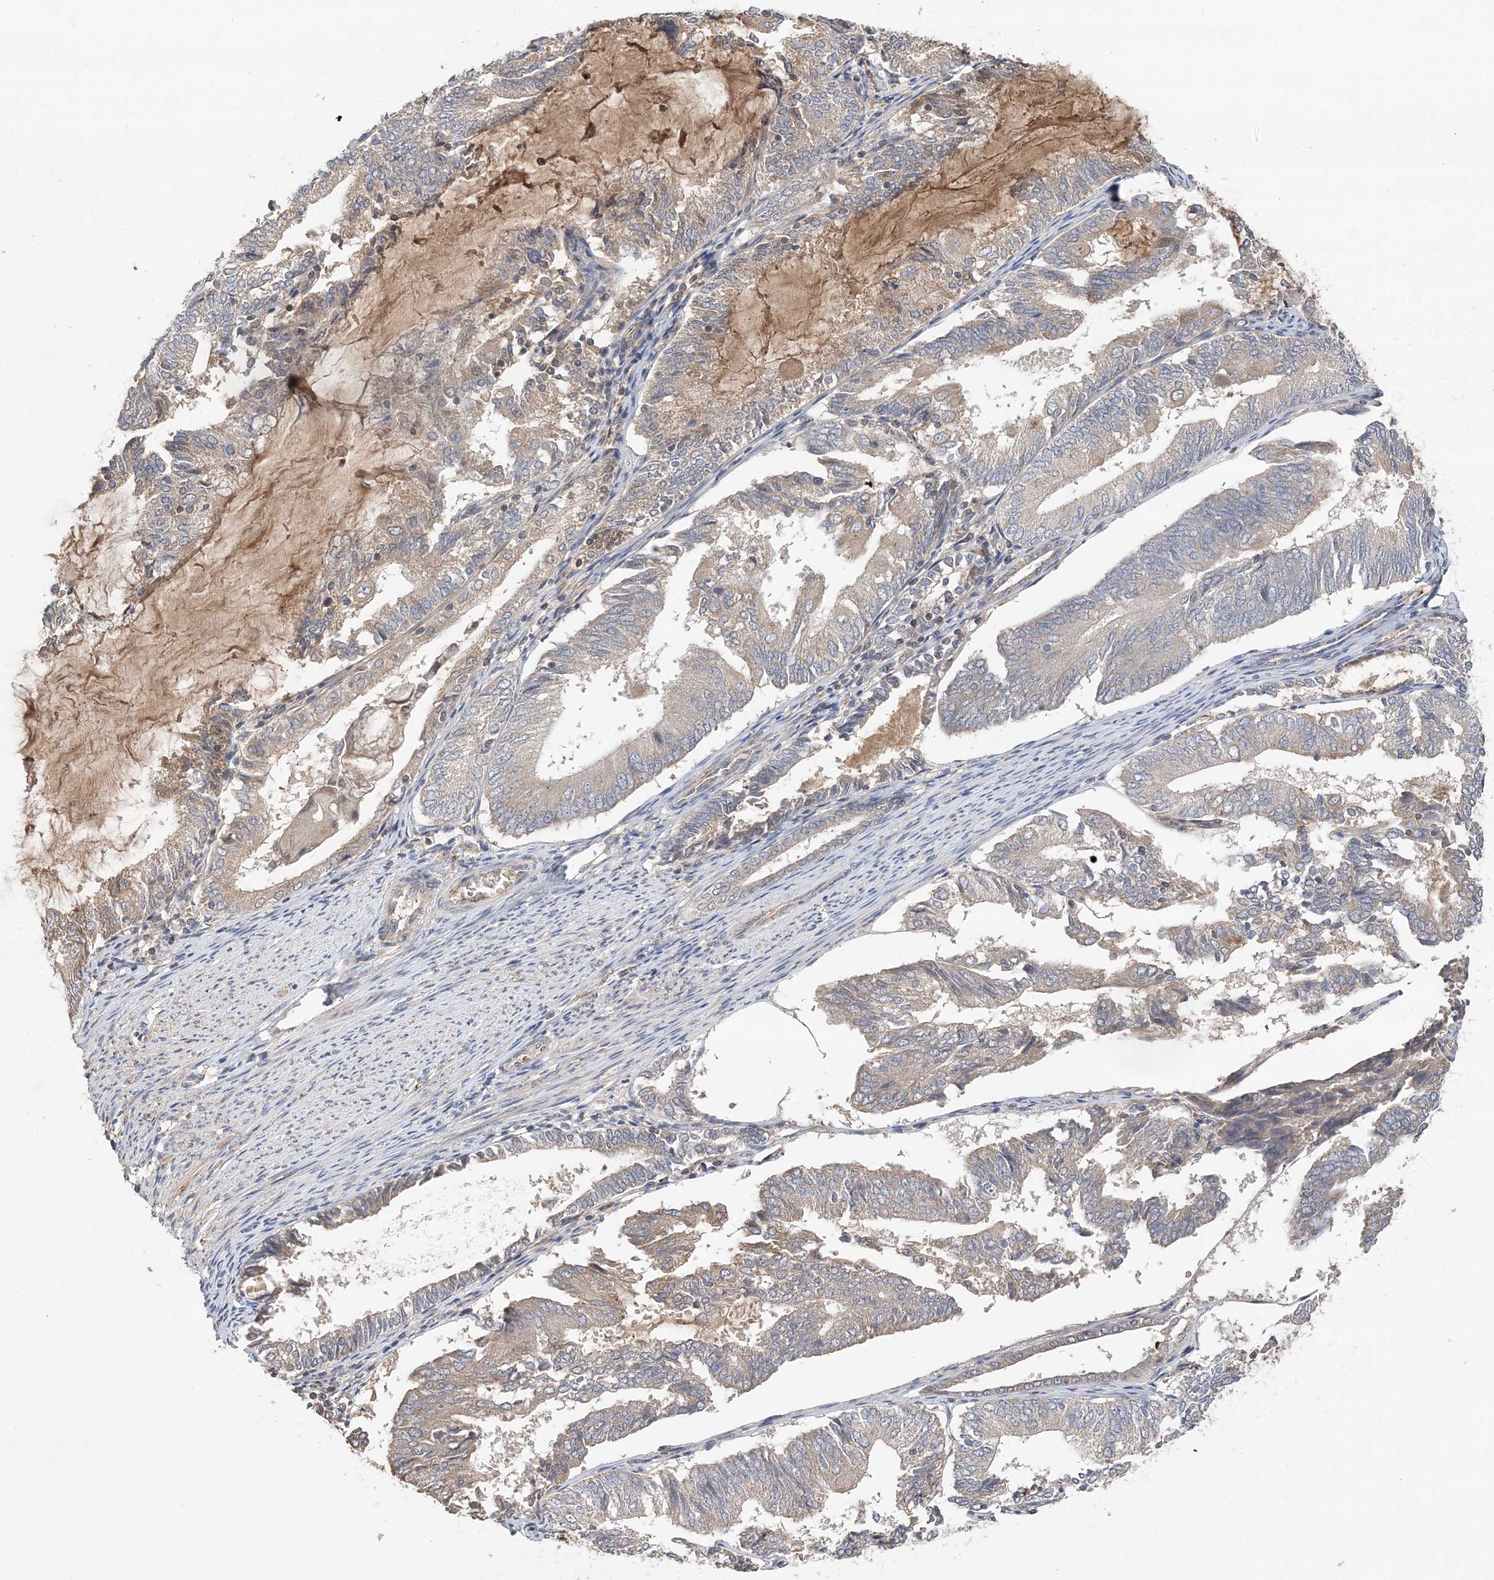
{"staining": {"intensity": "negative", "quantity": "none", "location": "none"}, "tissue": "endometrial cancer", "cell_type": "Tumor cells", "image_type": "cancer", "snomed": [{"axis": "morphology", "description": "Adenocarcinoma, NOS"}, {"axis": "topography", "description": "Endometrium"}], "caption": "Histopathology image shows no protein staining in tumor cells of endometrial cancer tissue.", "gene": "SYCP3", "patient": {"sex": "female", "age": 81}}